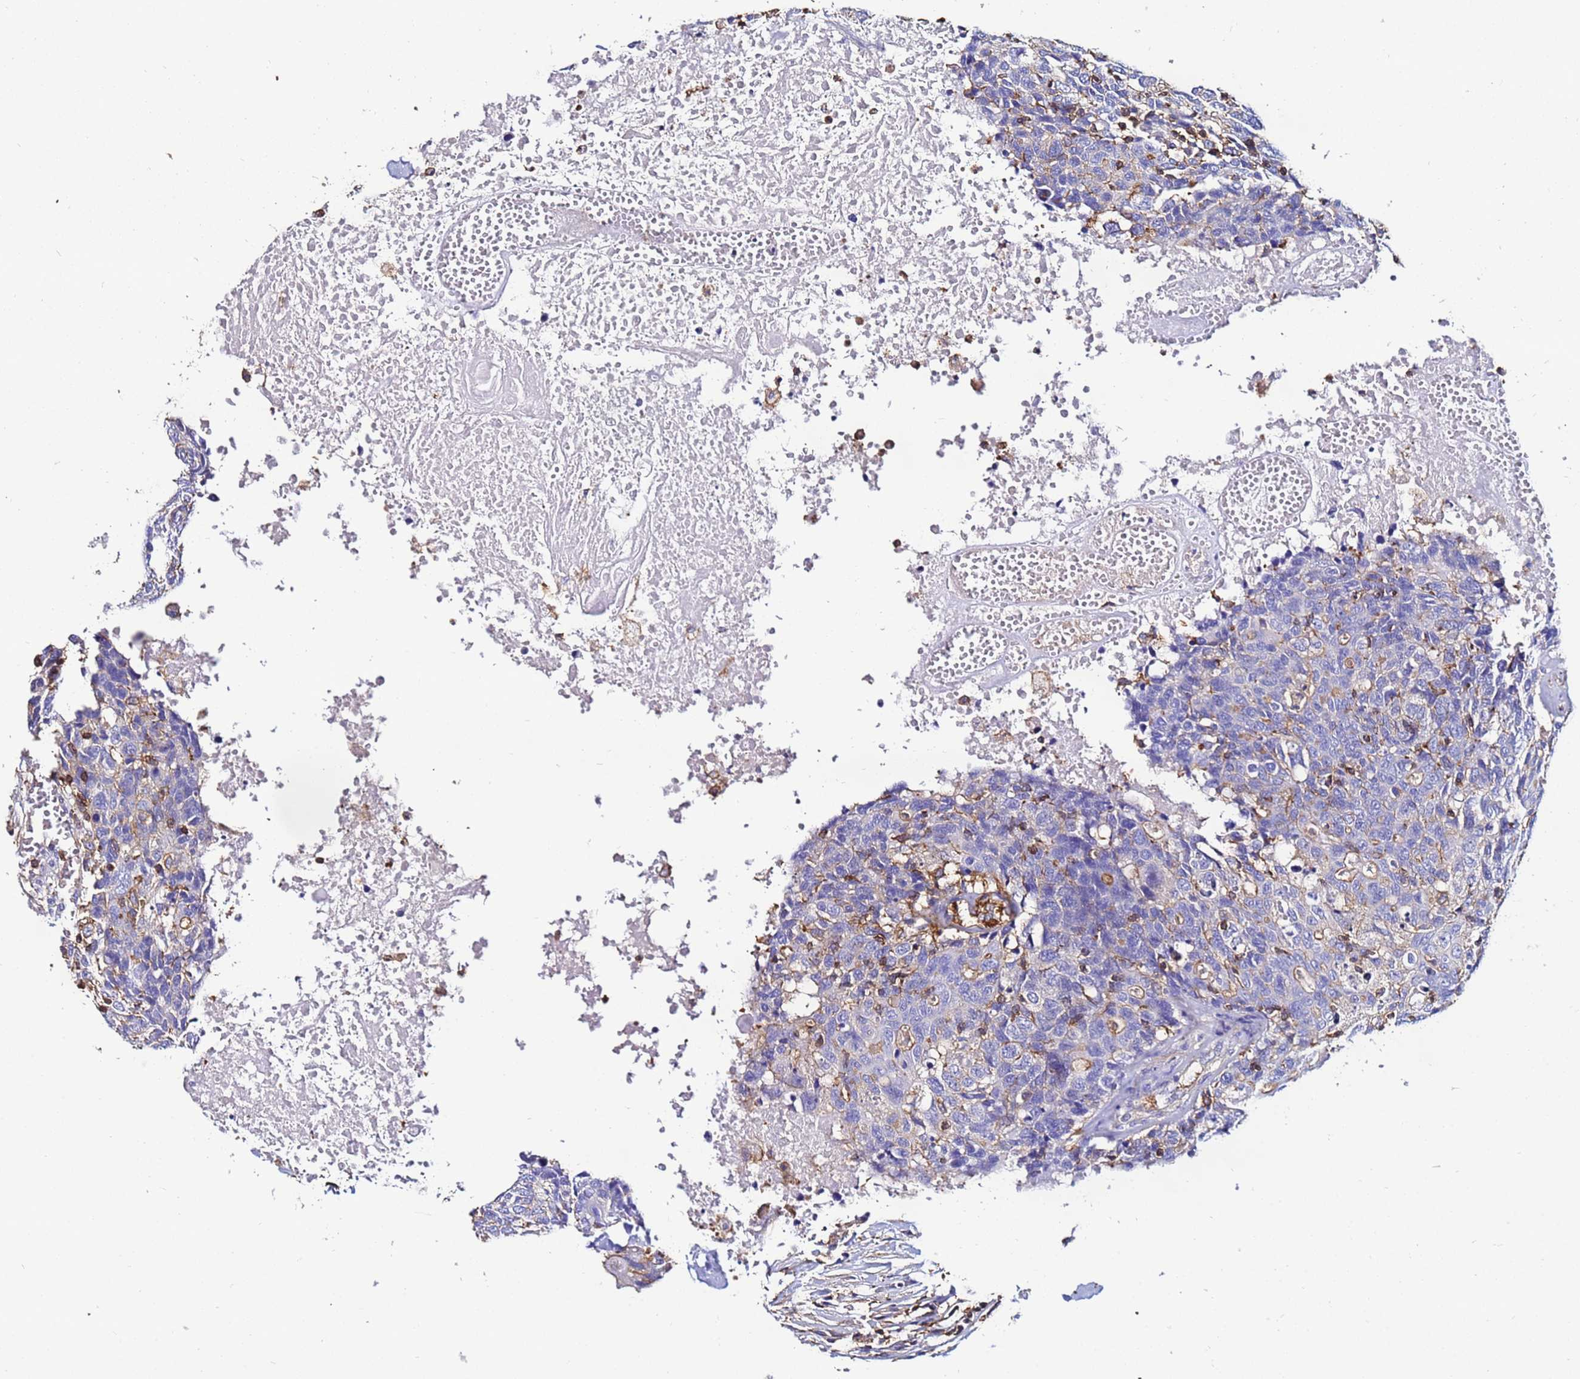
{"staining": {"intensity": "negative", "quantity": "none", "location": "none"}, "tissue": "head and neck cancer", "cell_type": "Tumor cells", "image_type": "cancer", "snomed": [{"axis": "morphology", "description": "Squamous cell carcinoma, NOS"}, {"axis": "topography", "description": "Head-Neck"}], "caption": "Immunohistochemistry (IHC) histopathology image of head and neck cancer (squamous cell carcinoma) stained for a protein (brown), which displays no expression in tumor cells. (Immunohistochemistry (IHC), brightfield microscopy, high magnification).", "gene": "ACTB", "patient": {"sex": "male", "age": 66}}